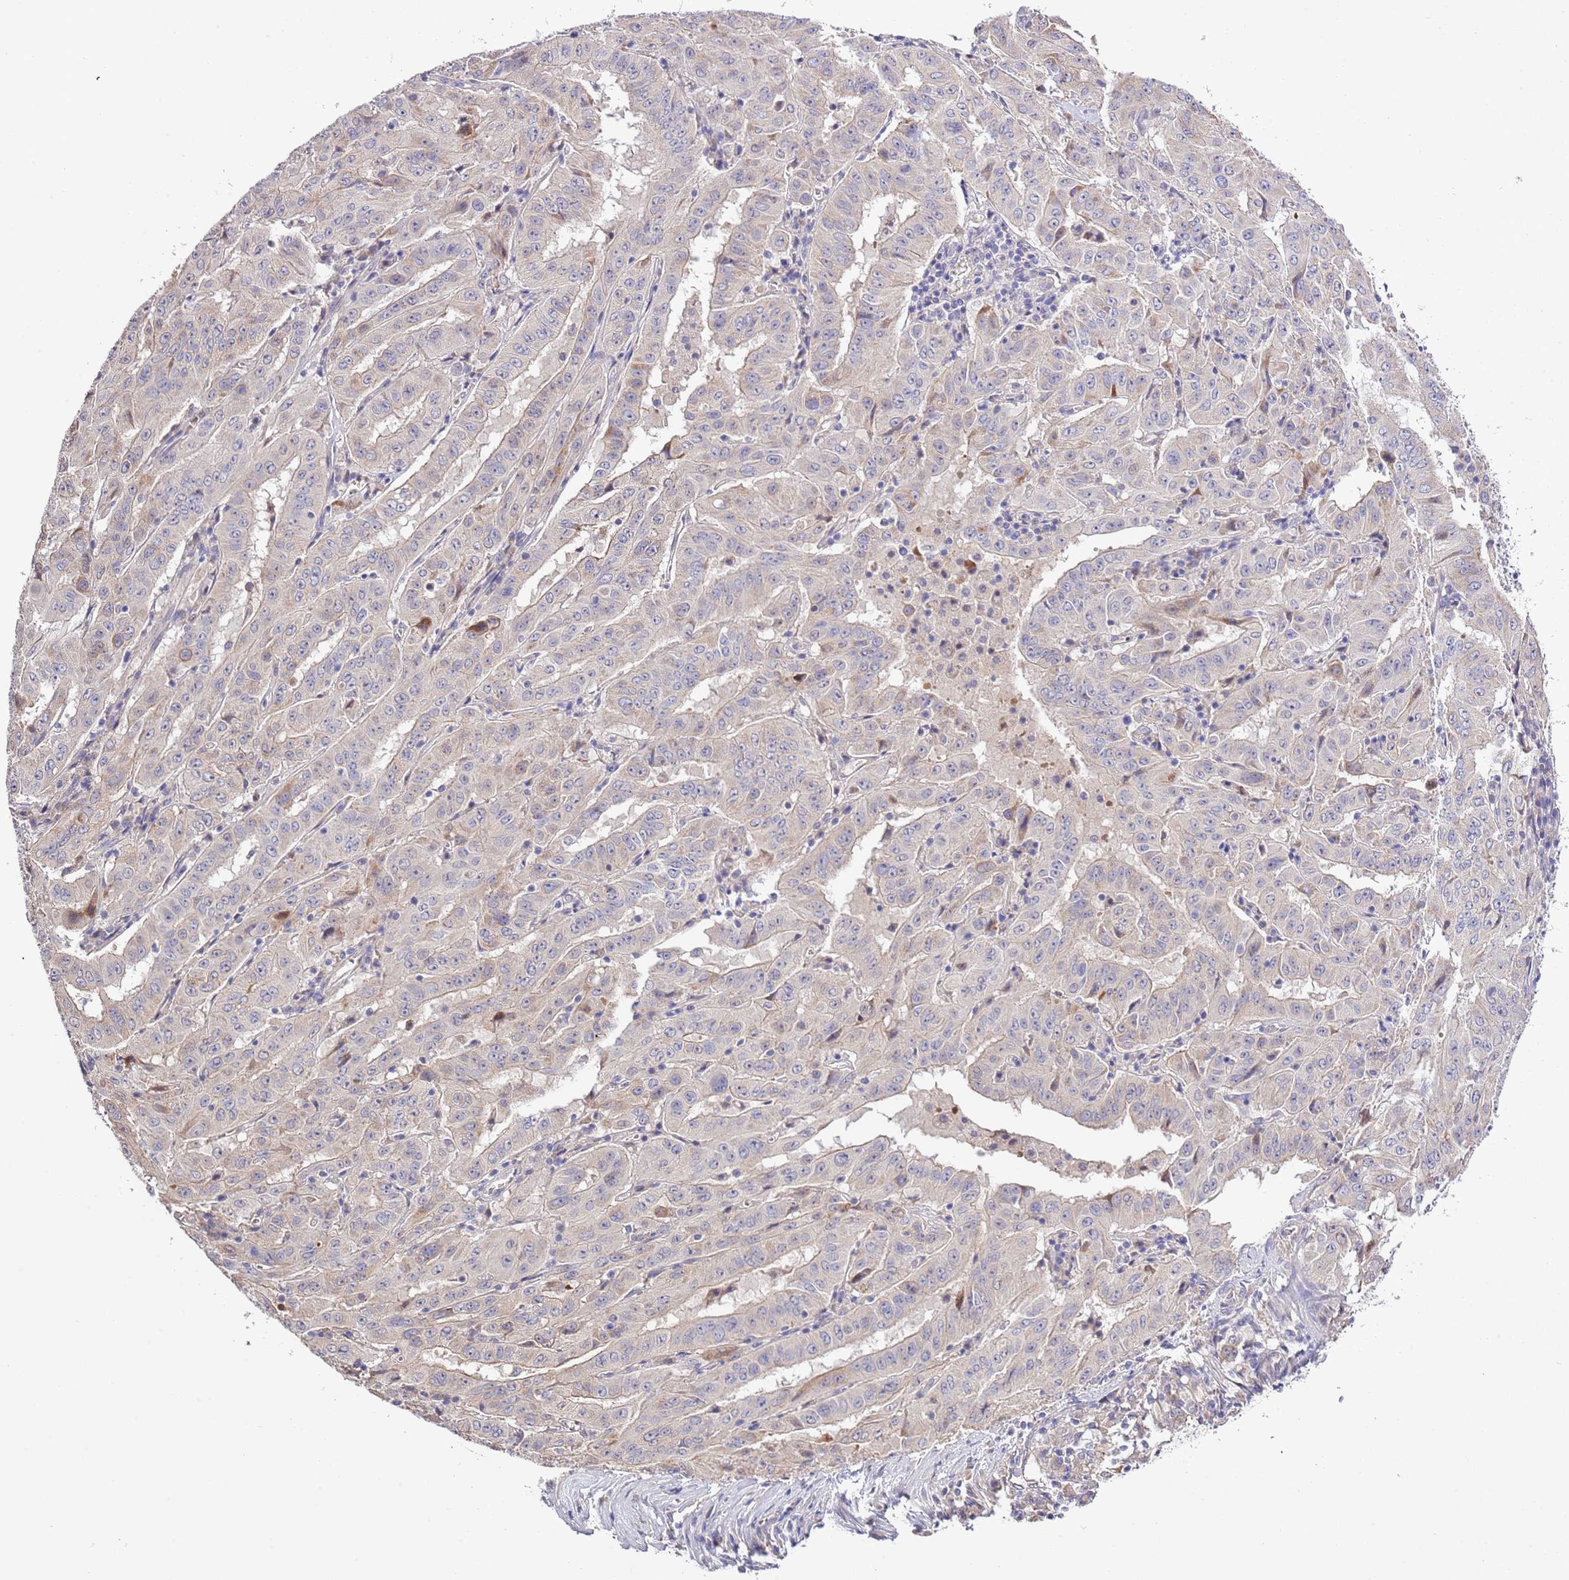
{"staining": {"intensity": "negative", "quantity": "none", "location": "none"}, "tissue": "pancreatic cancer", "cell_type": "Tumor cells", "image_type": "cancer", "snomed": [{"axis": "morphology", "description": "Adenocarcinoma, NOS"}, {"axis": "topography", "description": "Pancreas"}], "caption": "DAB (3,3'-diaminobenzidine) immunohistochemical staining of human pancreatic cancer (adenocarcinoma) exhibits no significant positivity in tumor cells.", "gene": "LIPJ", "patient": {"sex": "male", "age": 63}}